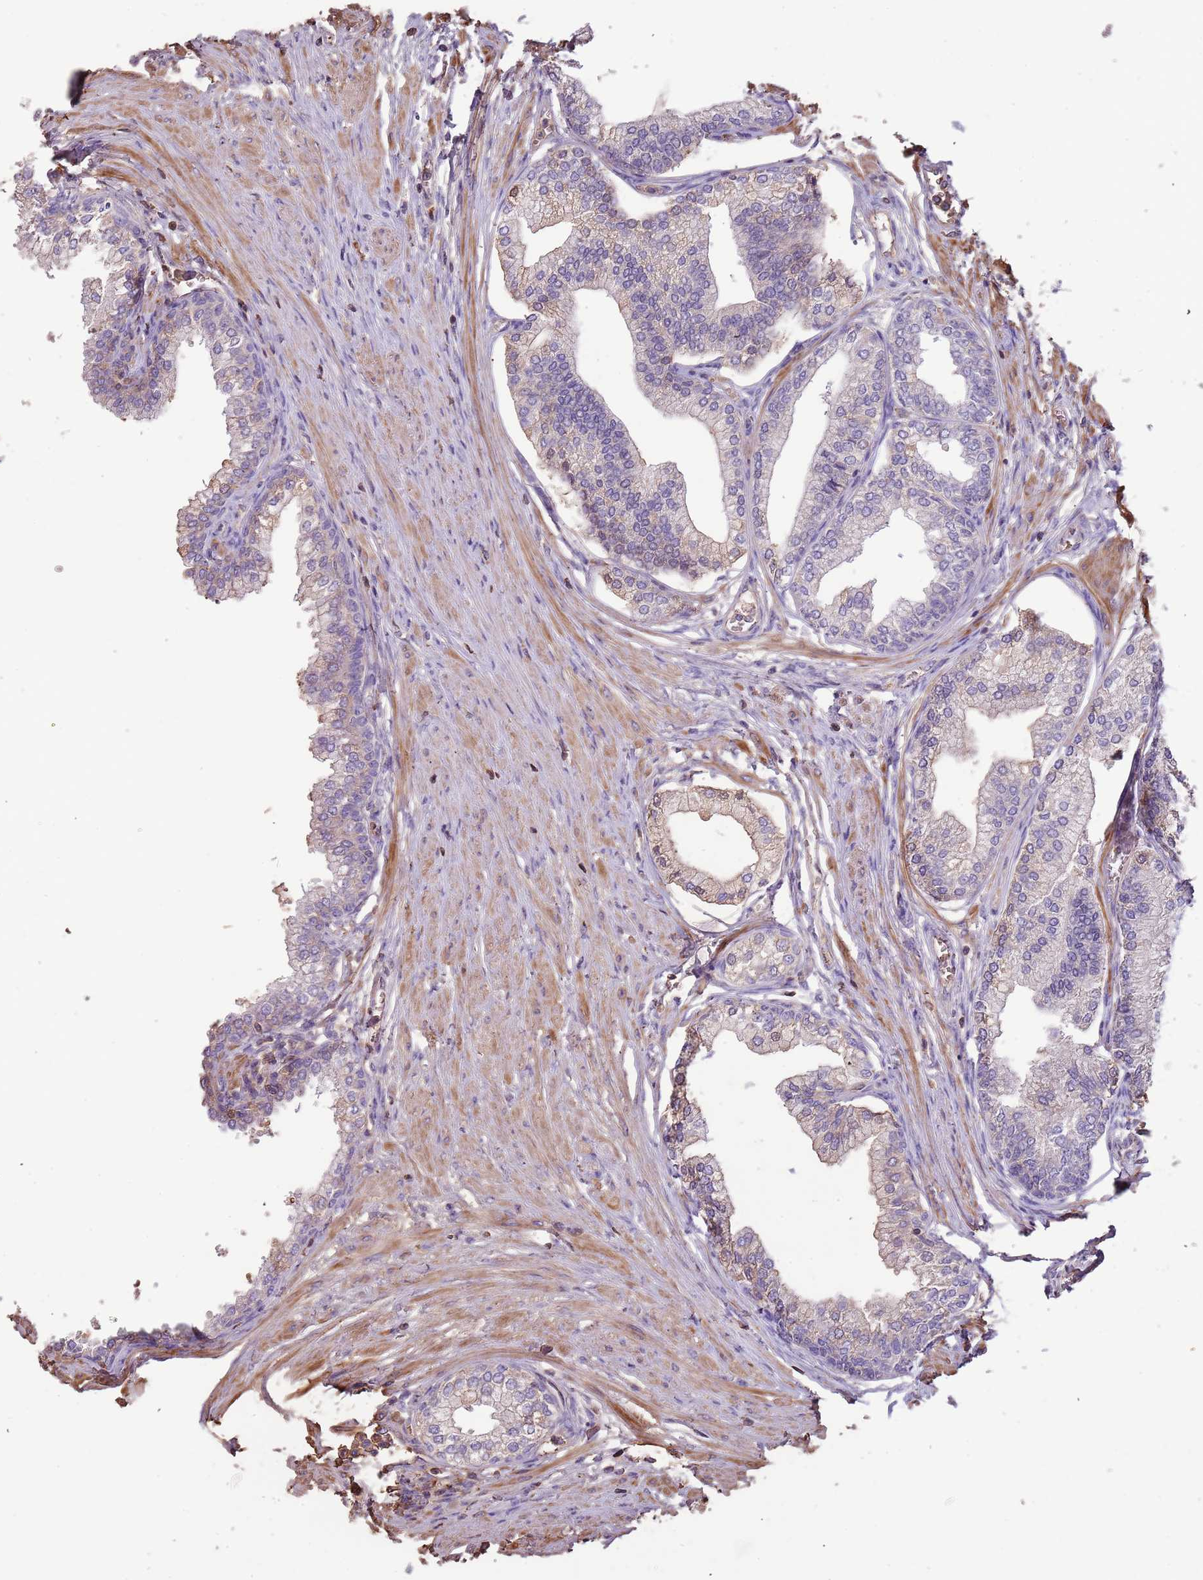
{"staining": {"intensity": "weak", "quantity": "25%-75%", "location": "cytoplasmic/membranous"}, "tissue": "prostate", "cell_type": "Glandular cells", "image_type": "normal", "snomed": [{"axis": "morphology", "description": "Normal tissue, NOS"}, {"axis": "morphology", "description": "Urothelial carcinoma, Low grade"}, {"axis": "topography", "description": "Urinary bladder"}, {"axis": "topography", "description": "Prostate"}], "caption": "A low amount of weak cytoplasmic/membranous expression is seen in about 25%-75% of glandular cells in benign prostate. (DAB = brown stain, brightfield microscopy at high magnification).", "gene": "FECH", "patient": {"sex": "male", "age": 60}}